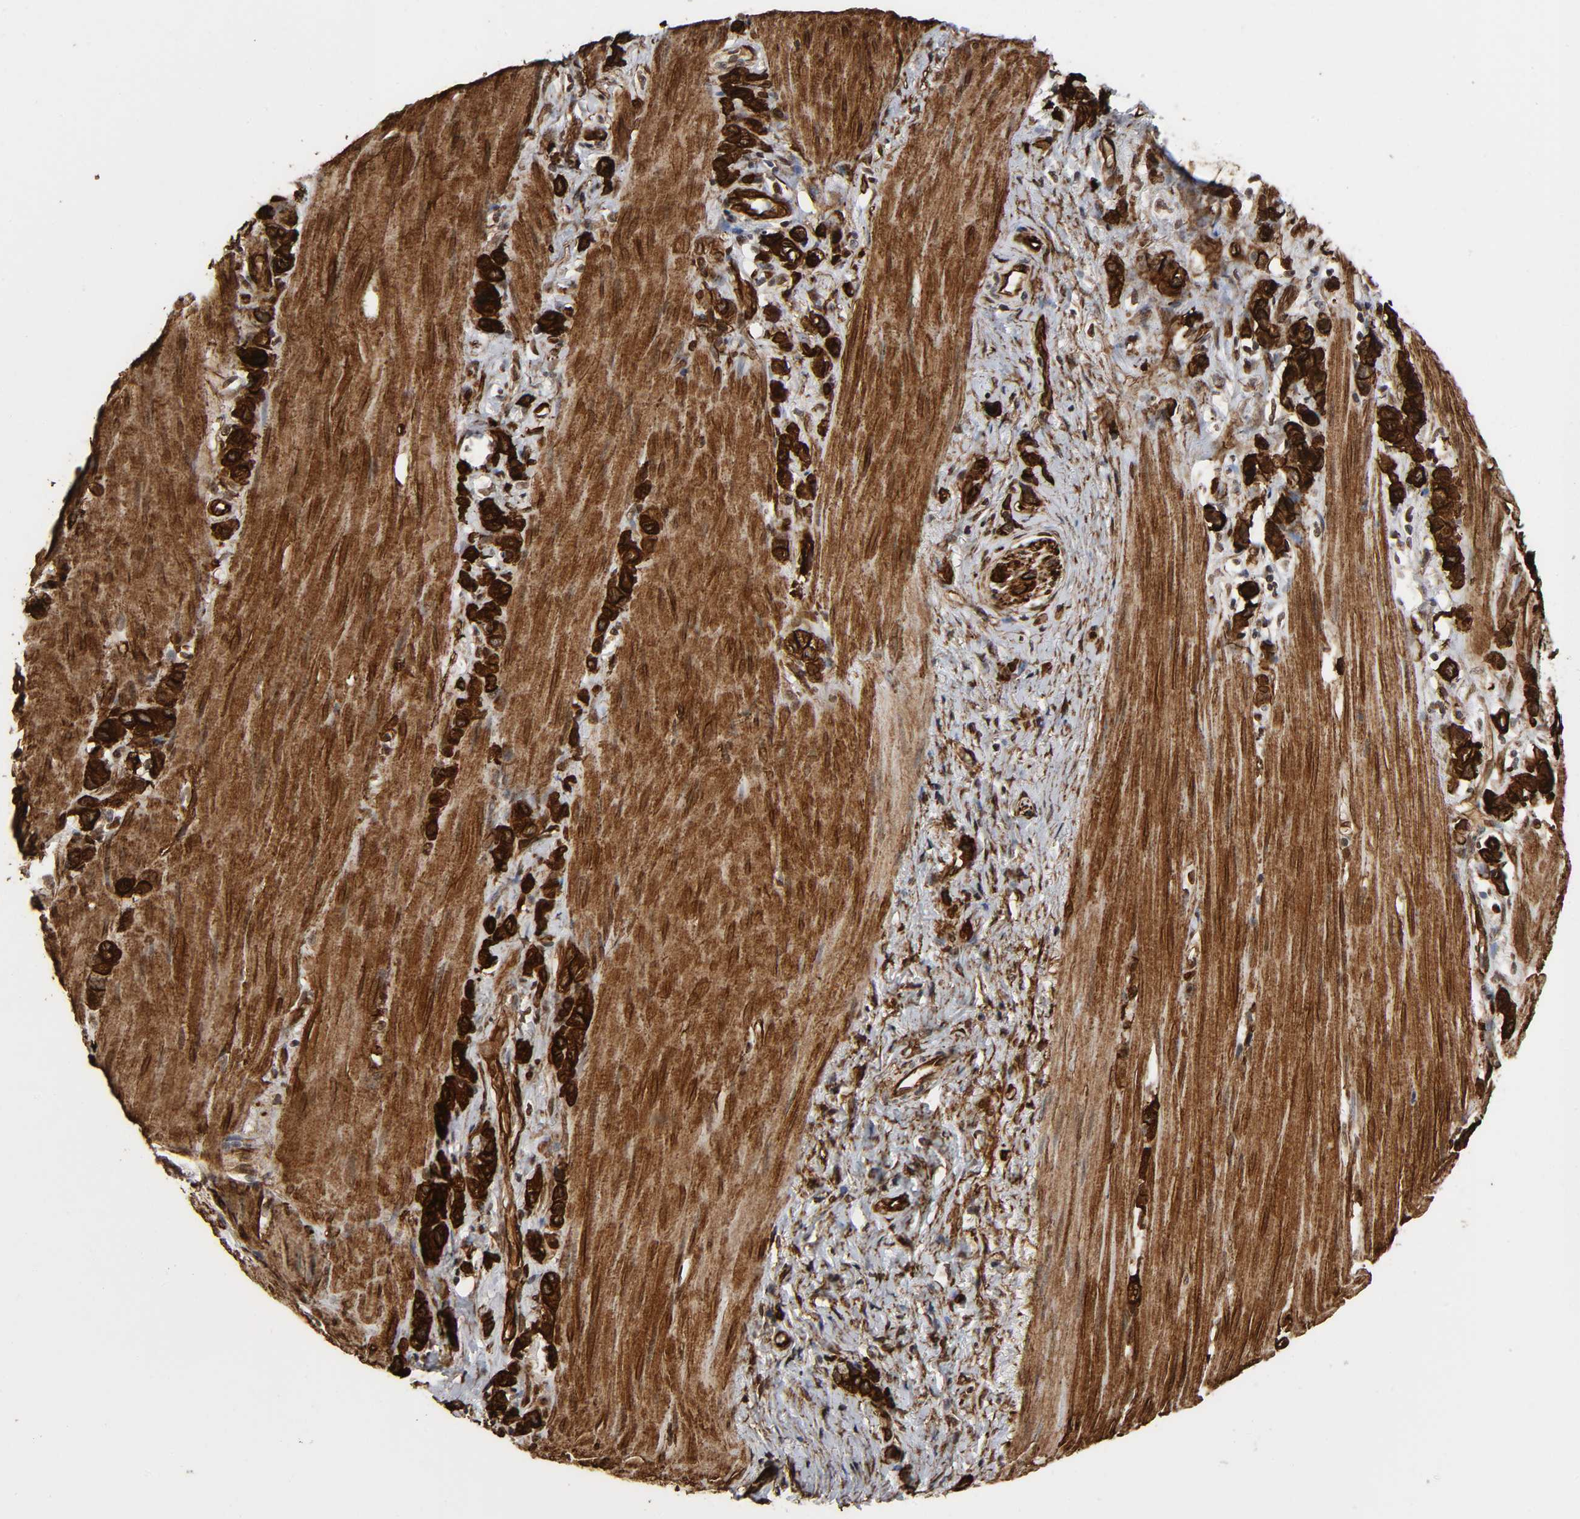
{"staining": {"intensity": "strong", "quantity": "25%-75%", "location": "cytoplasmic/membranous"}, "tissue": "stomach cancer", "cell_type": "Tumor cells", "image_type": "cancer", "snomed": [{"axis": "morphology", "description": "Normal tissue, NOS"}, {"axis": "morphology", "description": "Adenocarcinoma, NOS"}, {"axis": "morphology", "description": "Adenocarcinoma, High grade"}, {"axis": "topography", "description": "Stomach, upper"}, {"axis": "topography", "description": "Stomach"}], "caption": "Protein analysis of stomach adenocarcinoma tissue reveals strong cytoplasmic/membranous expression in about 25%-75% of tumor cells. The staining was performed using DAB to visualize the protein expression in brown, while the nuclei were stained in blue with hematoxylin (Magnification: 20x).", "gene": "AHNAK2", "patient": {"sex": "female", "age": 65}}